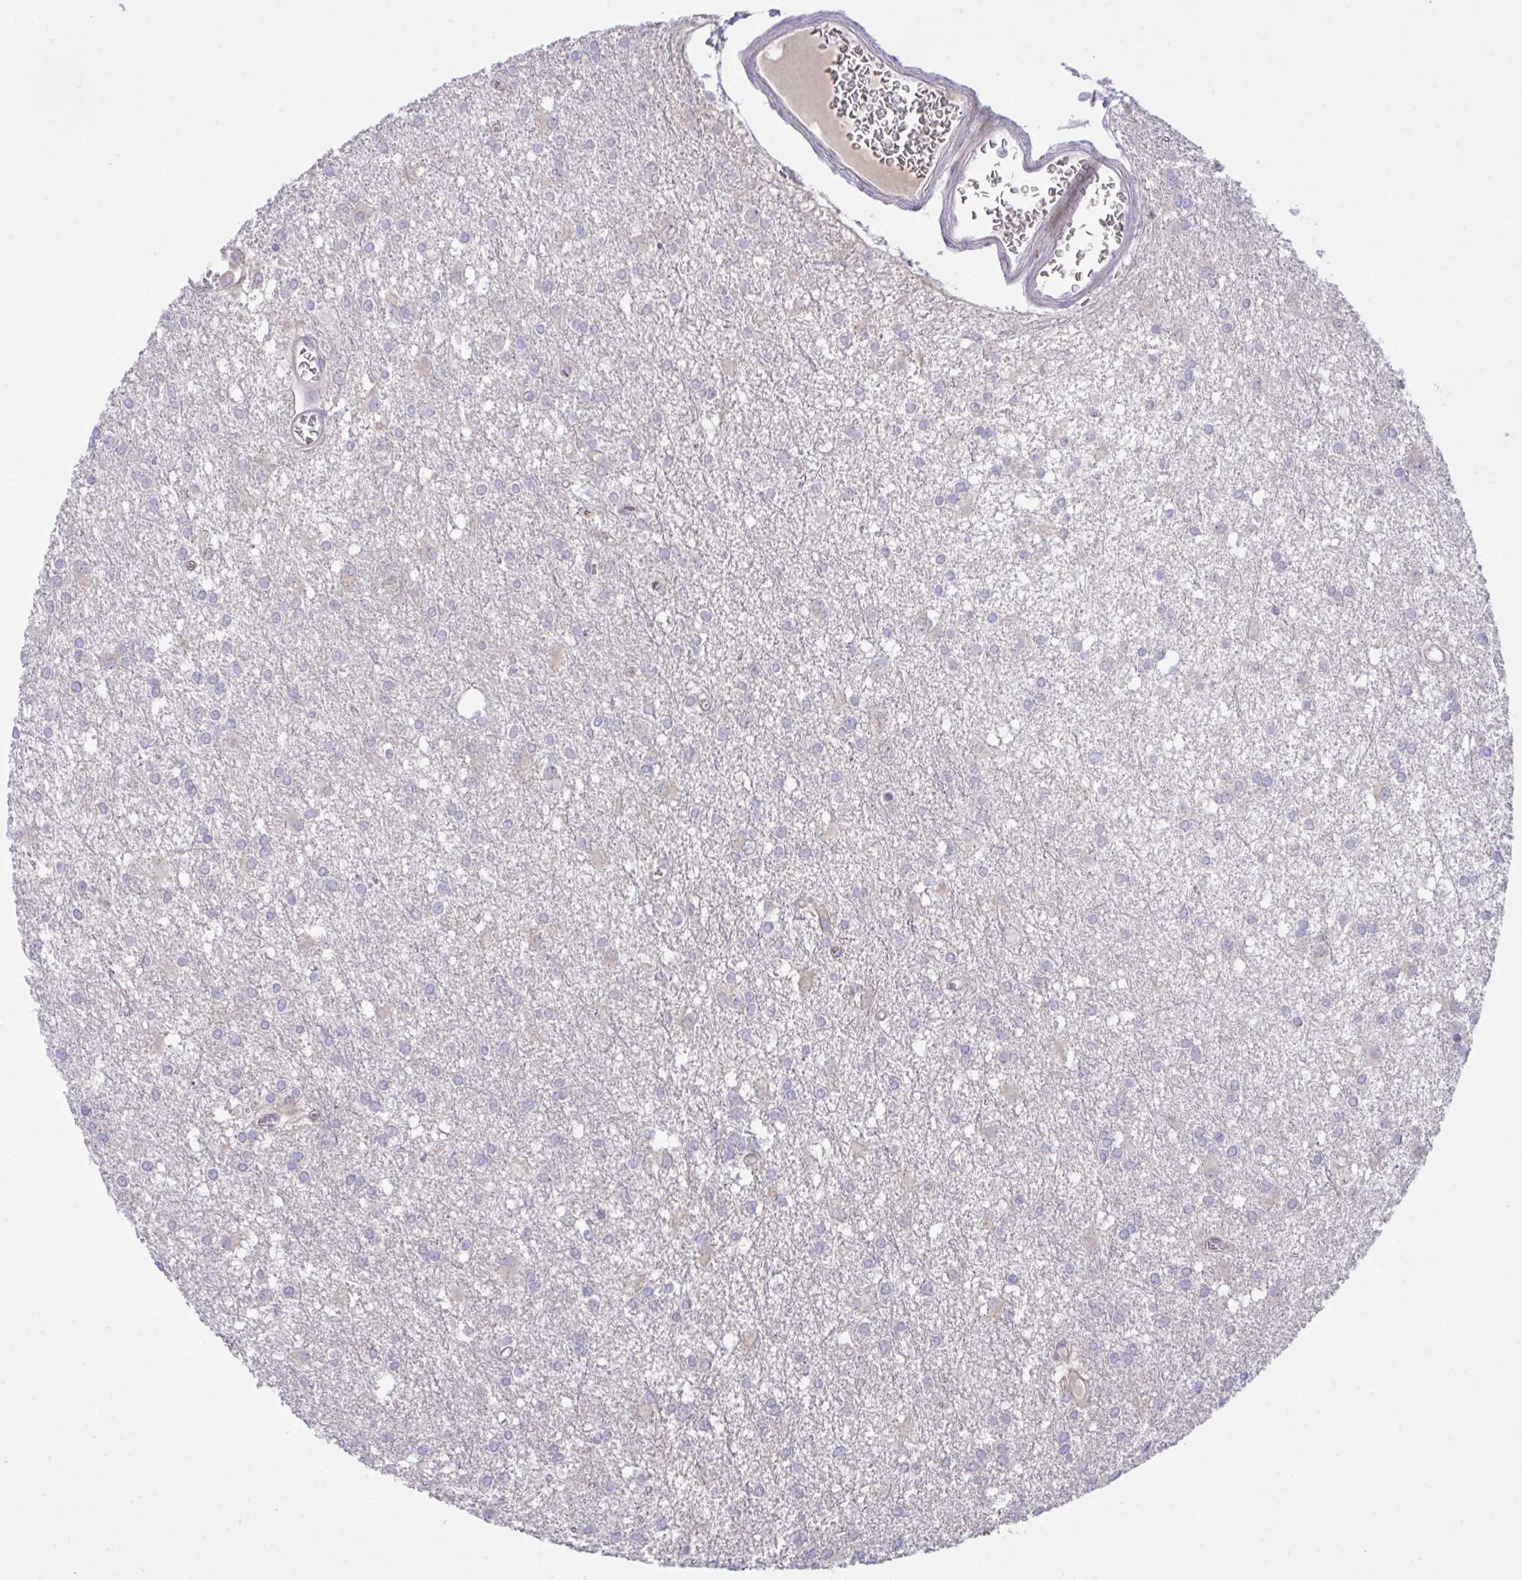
{"staining": {"intensity": "negative", "quantity": "none", "location": "none"}, "tissue": "glioma", "cell_type": "Tumor cells", "image_type": "cancer", "snomed": [{"axis": "morphology", "description": "Glioma, malignant, High grade"}, {"axis": "topography", "description": "Brain"}], "caption": "Tumor cells are negative for brown protein staining in glioma.", "gene": "MED9", "patient": {"sex": "male", "age": 48}}